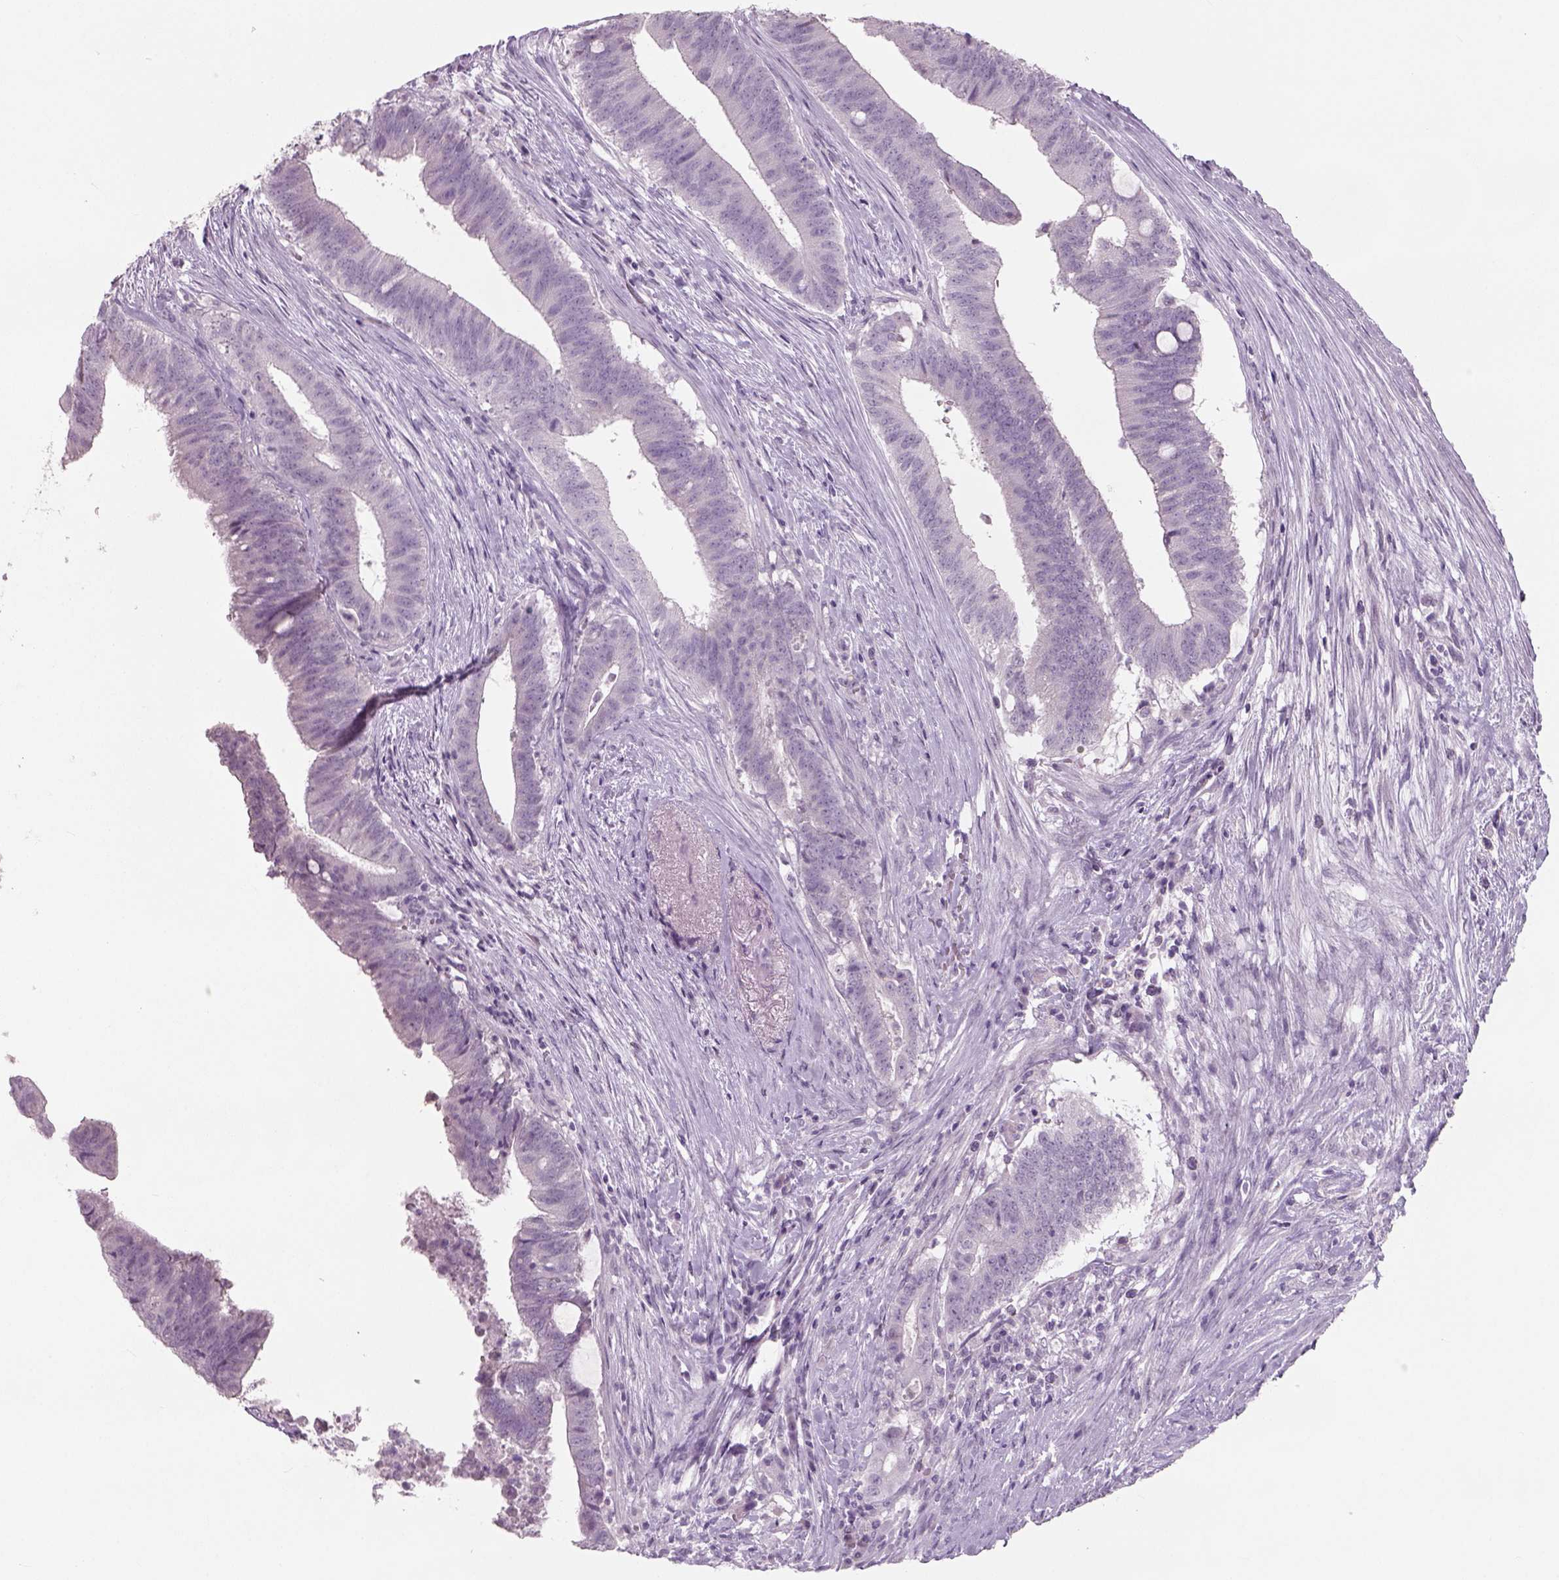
{"staining": {"intensity": "negative", "quantity": "none", "location": "none"}, "tissue": "colorectal cancer", "cell_type": "Tumor cells", "image_type": "cancer", "snomed": [{"axis": "morphology", "description": "Adenocarcinoma, NOS"}, {"axis": "topography", "description": "Colon"}], "caption": "Colorectal cancer (adenocarcinoma) was stained to show a protein in brown. There is no significant positivity in tumor cells.", "gene": "SLC6A2", "patient": {"sex": "female", "age": 43}}